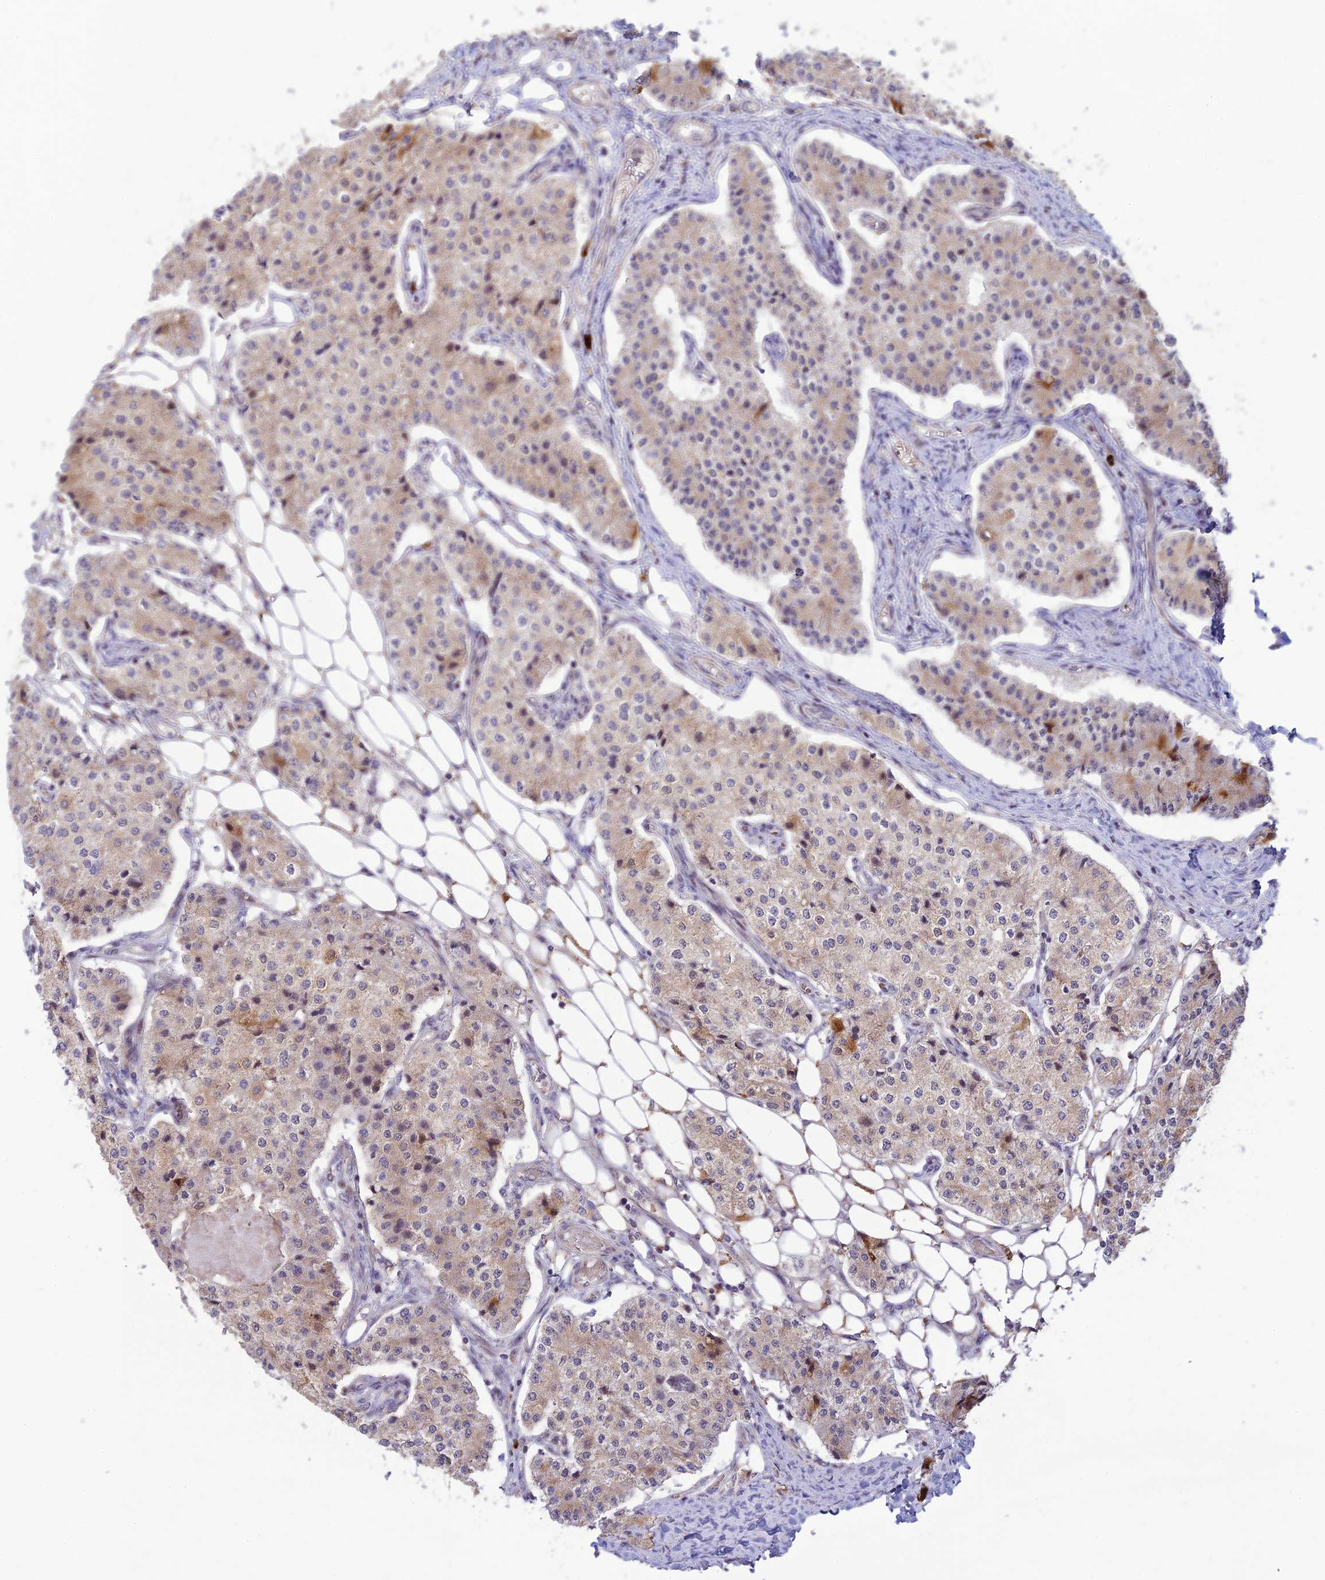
{"staining": {"intensity": "moderate", "quantity": "<25%", "location": "cytoplasmic/membranous"}, "tissue": "carcinoid", "cell_type": "Tumor cells", "image_type": "cancer", "snomed": [{"axis": "morphology", "description": "Carcinoid, malignant, NOS"}, {"axis": "topography", "description": "Colon"}], "caption": "This micrograph shows immunohistochemistry (IHC) staining of carcinoid (malignant), with low moderate cytoplasmic/membranous expression in approximately <25% of tumor cells.", "gene": "ASPDH", "patient": {"sex": "female", "age": 52}}